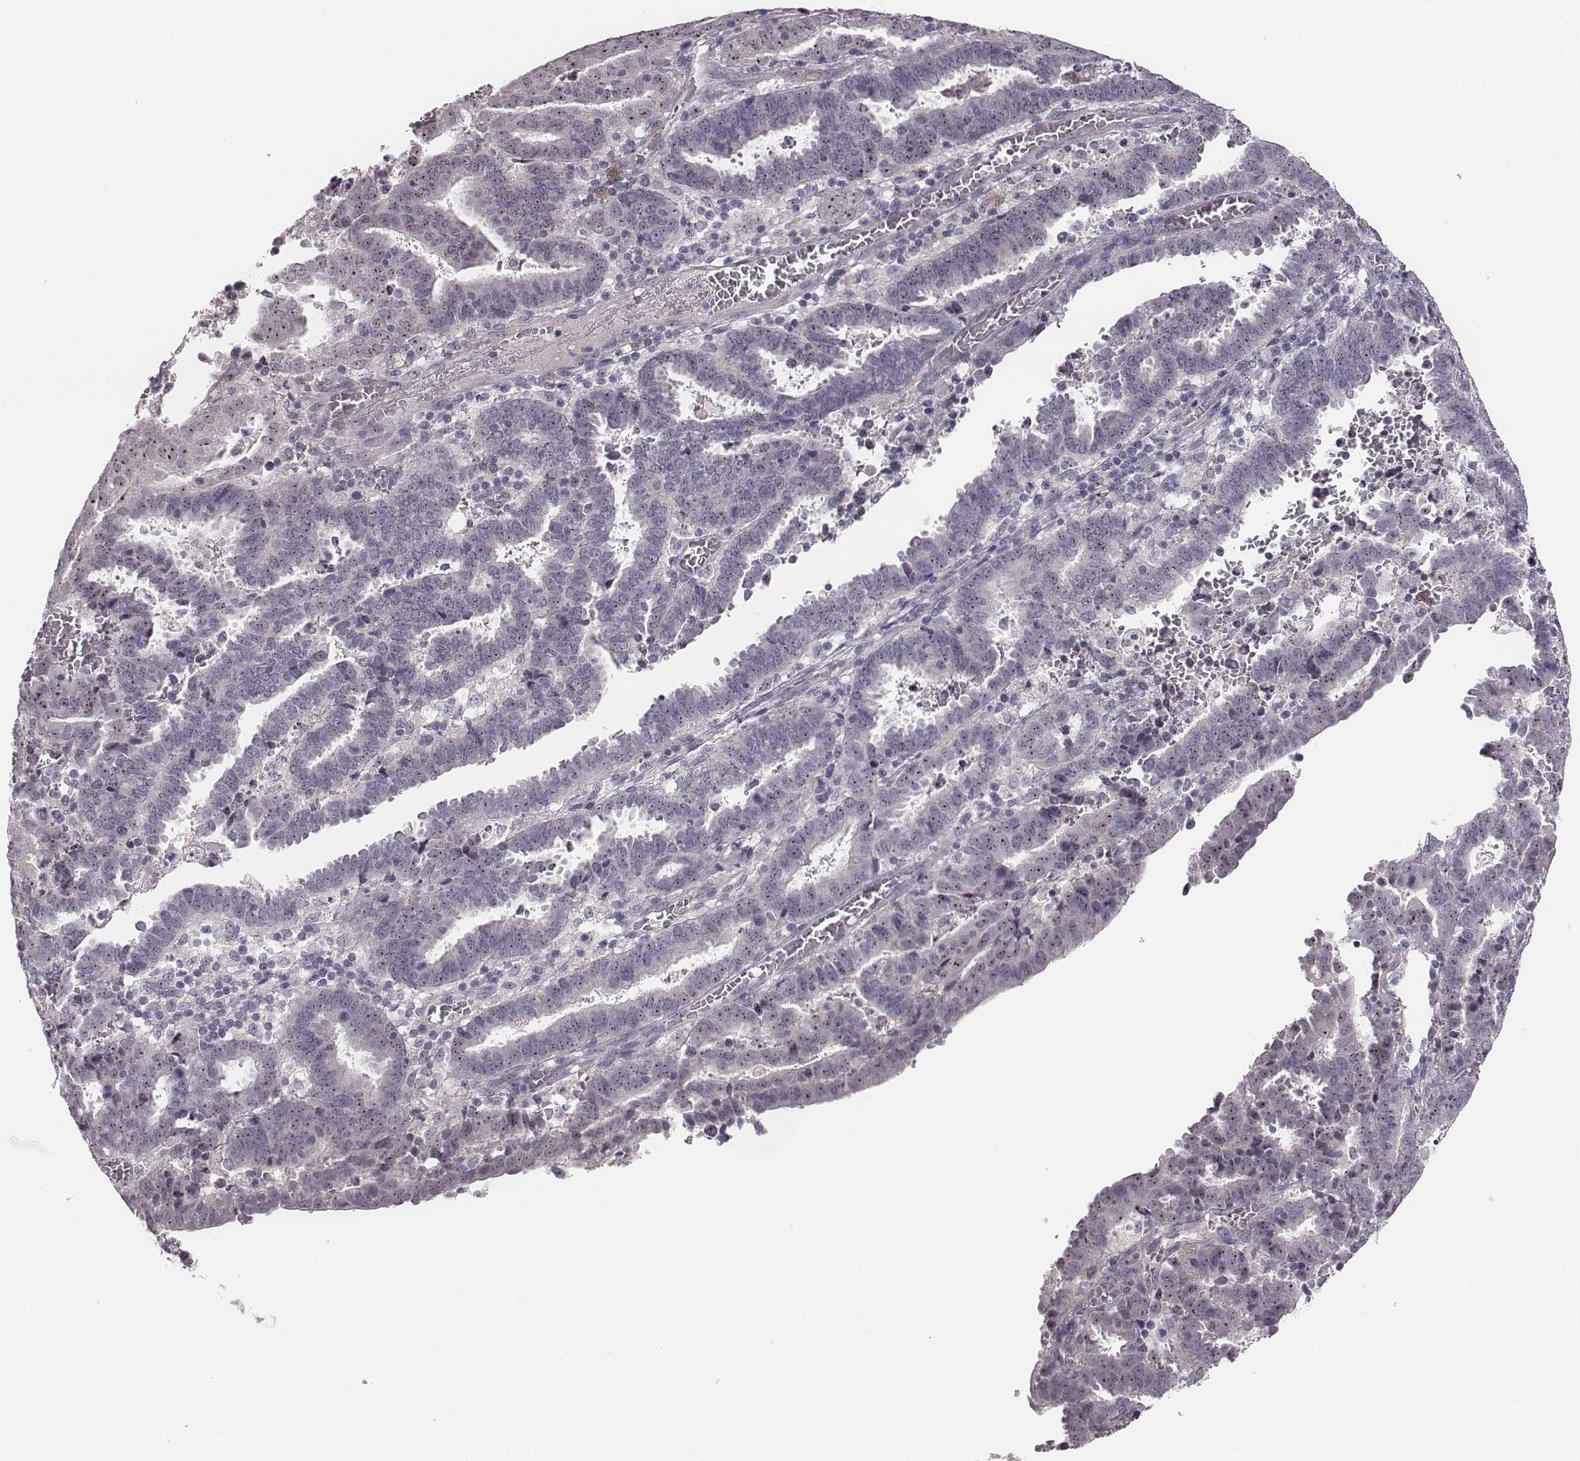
{"staining": {"intensity": "moderate", "quantity": "25%-75%", "location": "nuclear"}, "tissue": "endometrial cancer", "cell_type": "Tumor cells", "image_type": "cancer", "snomed": [{"axis": "morphology", "description": "Adenocarcinoma, NOS"}, {"axis": "topography", "description": "Uterus"}], "caption": "Human endometrial cancer (adenocarcinoma) stained with a protein marker displays moderate staining in tumor cells.", "gene": "NIFK", "patient": {"sex": "female", "age": 83}}